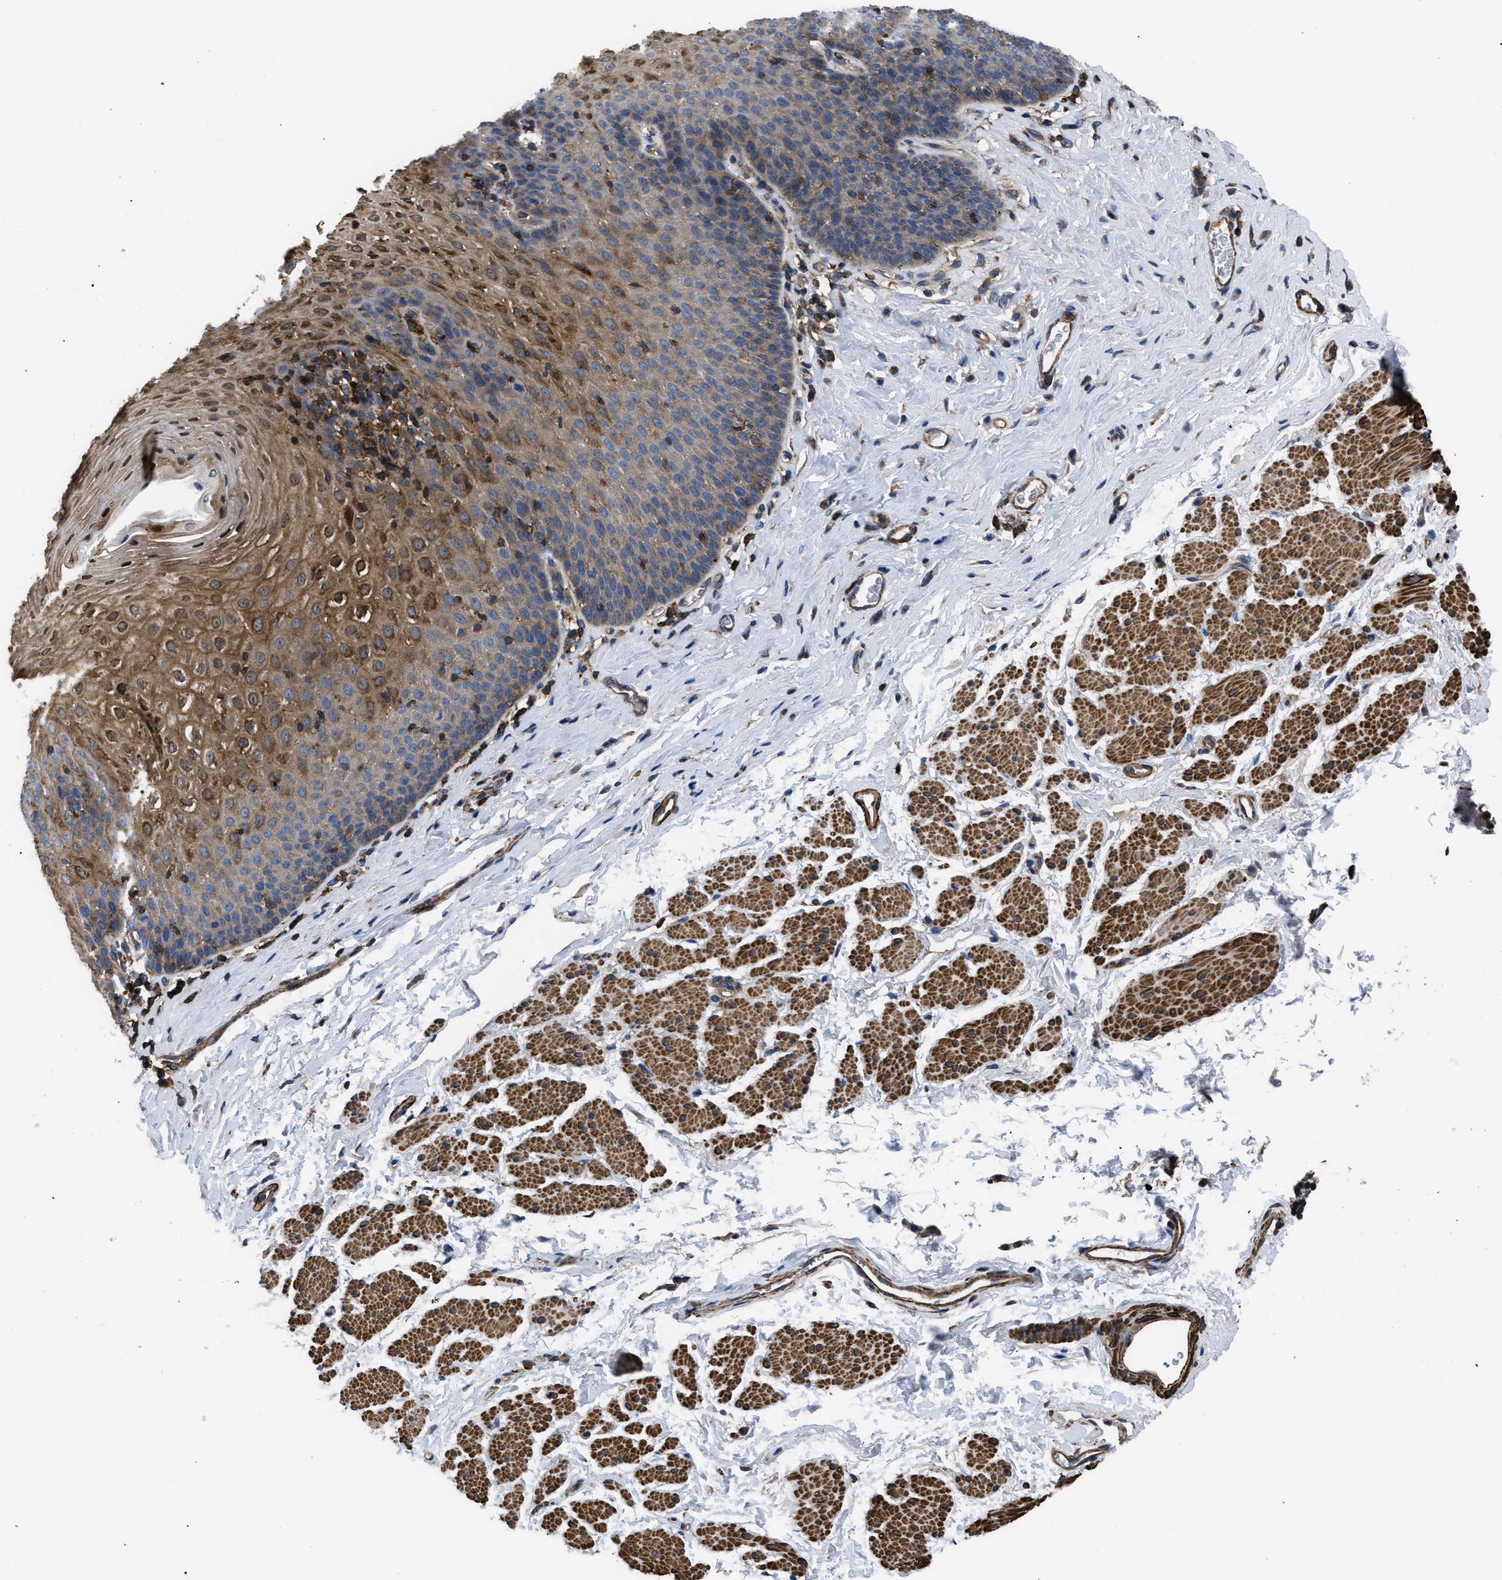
{"staining": {"intensity": "moderate", "quantity": "25%-75%", "location": "cytoplasmic/membranous,nuclear"}, "tissue": "esophagus", "cell_type": "Squamous epithelial cells", "image_type": "normal", "snomed": [{"axis": "morphology", "description": "Normal tissue, NOS"}, {"axis": "topography", "description": "Esophagus"}], "caption": "Squamous epithelial cells show medium levels of moderate cytoplasmic/membranous,nuclear positivity in approximately 25%-75% of cells in normal human esophagus. (brown staining indicates protein expression, while blue staining denotes nuclei).", "gene": "SCUBE2", "patient": {"sex": "female", "age": 61}}